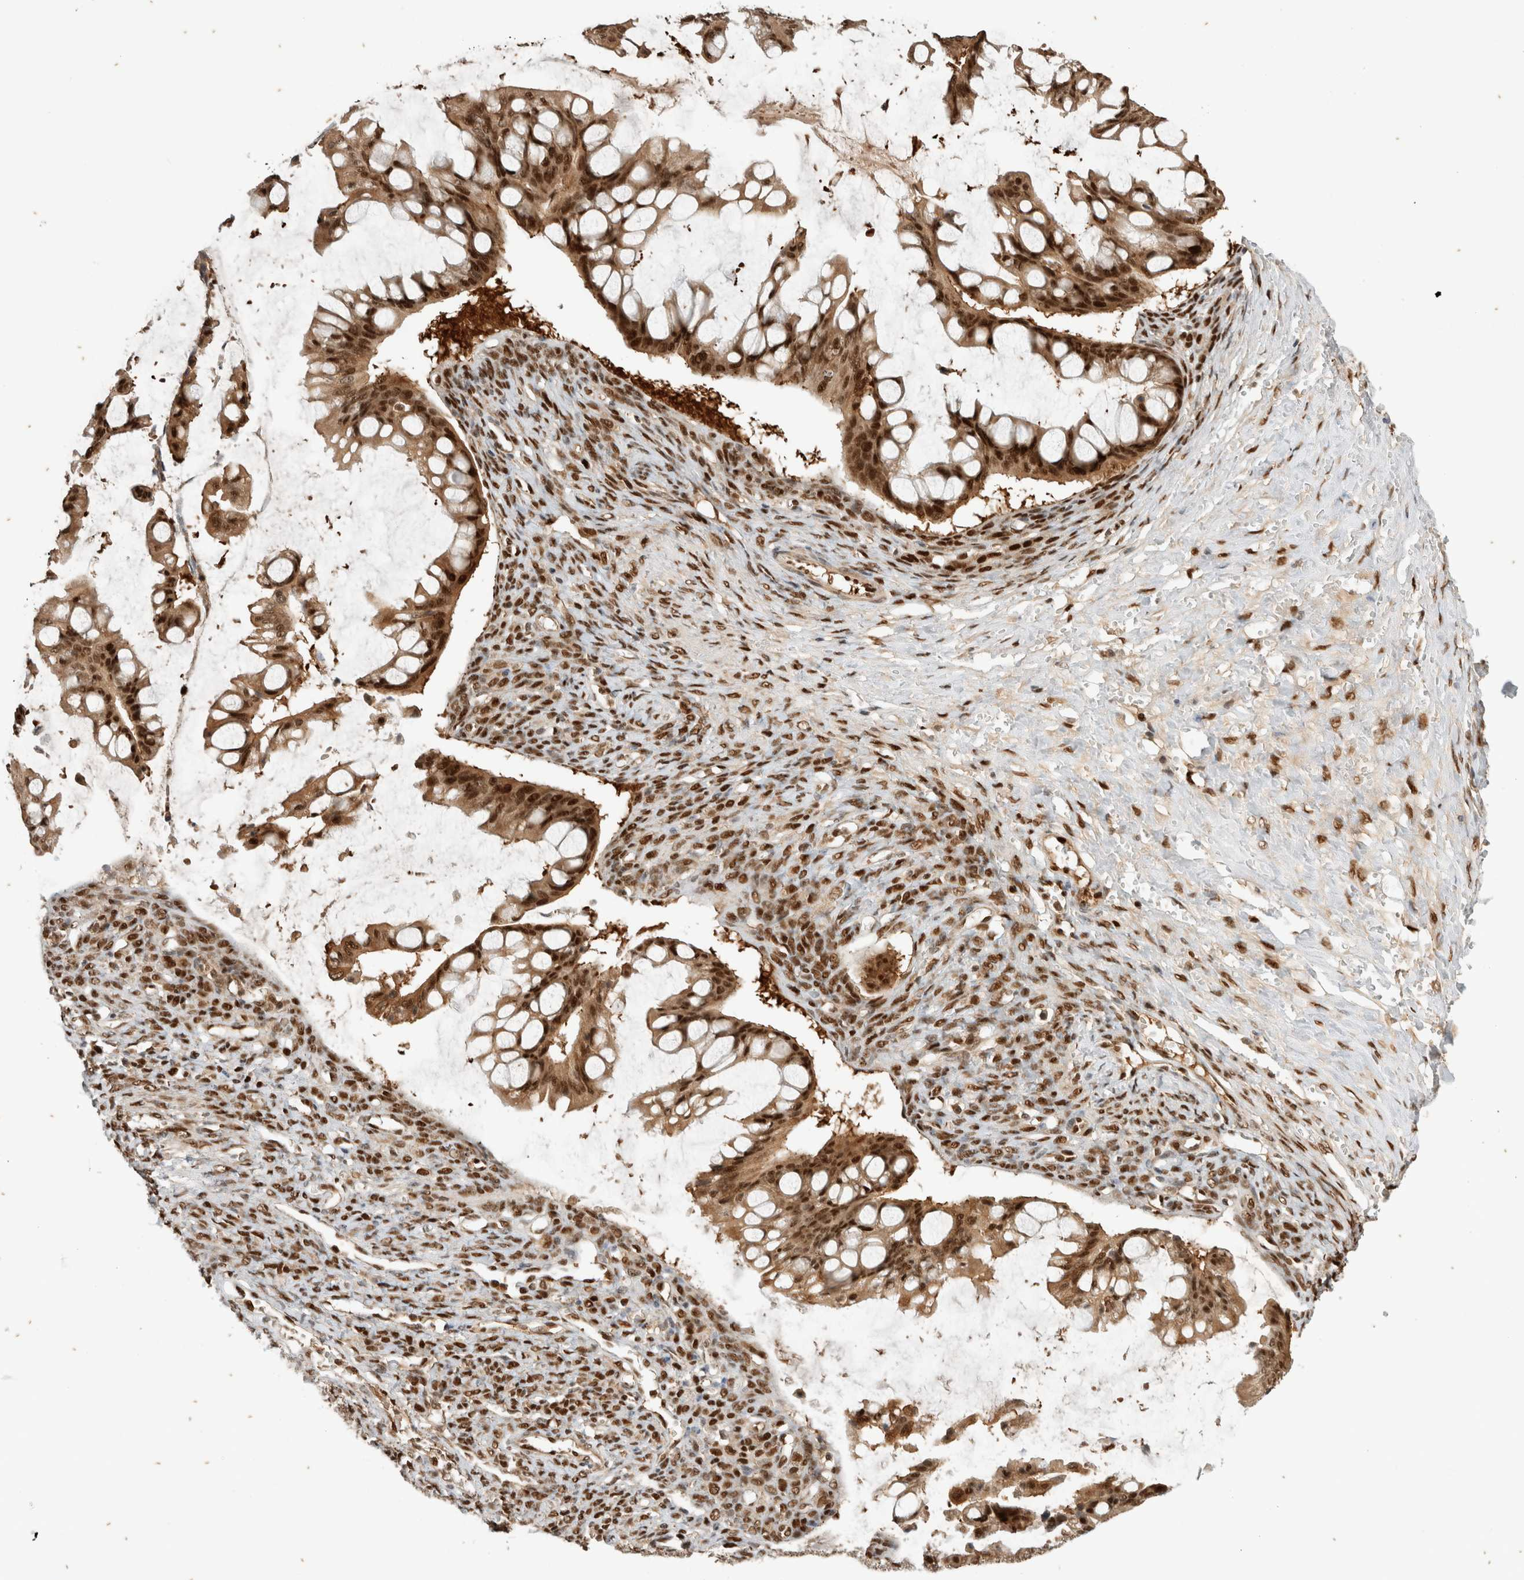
{"staining": {"intensity": "strong", "quantity": ">75%", "location": "cytoplasmic/membranous,nuclear"}, "tissue": "ovarian cancer", "cell_type": "Tumor cells", "image_type": "cancer", "snomed": [{"axis": "morphology", "description": "Cystadenocarcinoma, mucinous, NOS"}, {"axis": "topography", "description": "Ovary"}], "caption": "IHC photomicrograph of human ovarian cancer stained for a protein (brown), which reveals high levels of strong cytoplasmic/membranous and nuclear expression in about >75% of tumor cells.", "gene": "SNRNP40", "patient": {"sex": "female", "age": 73}}